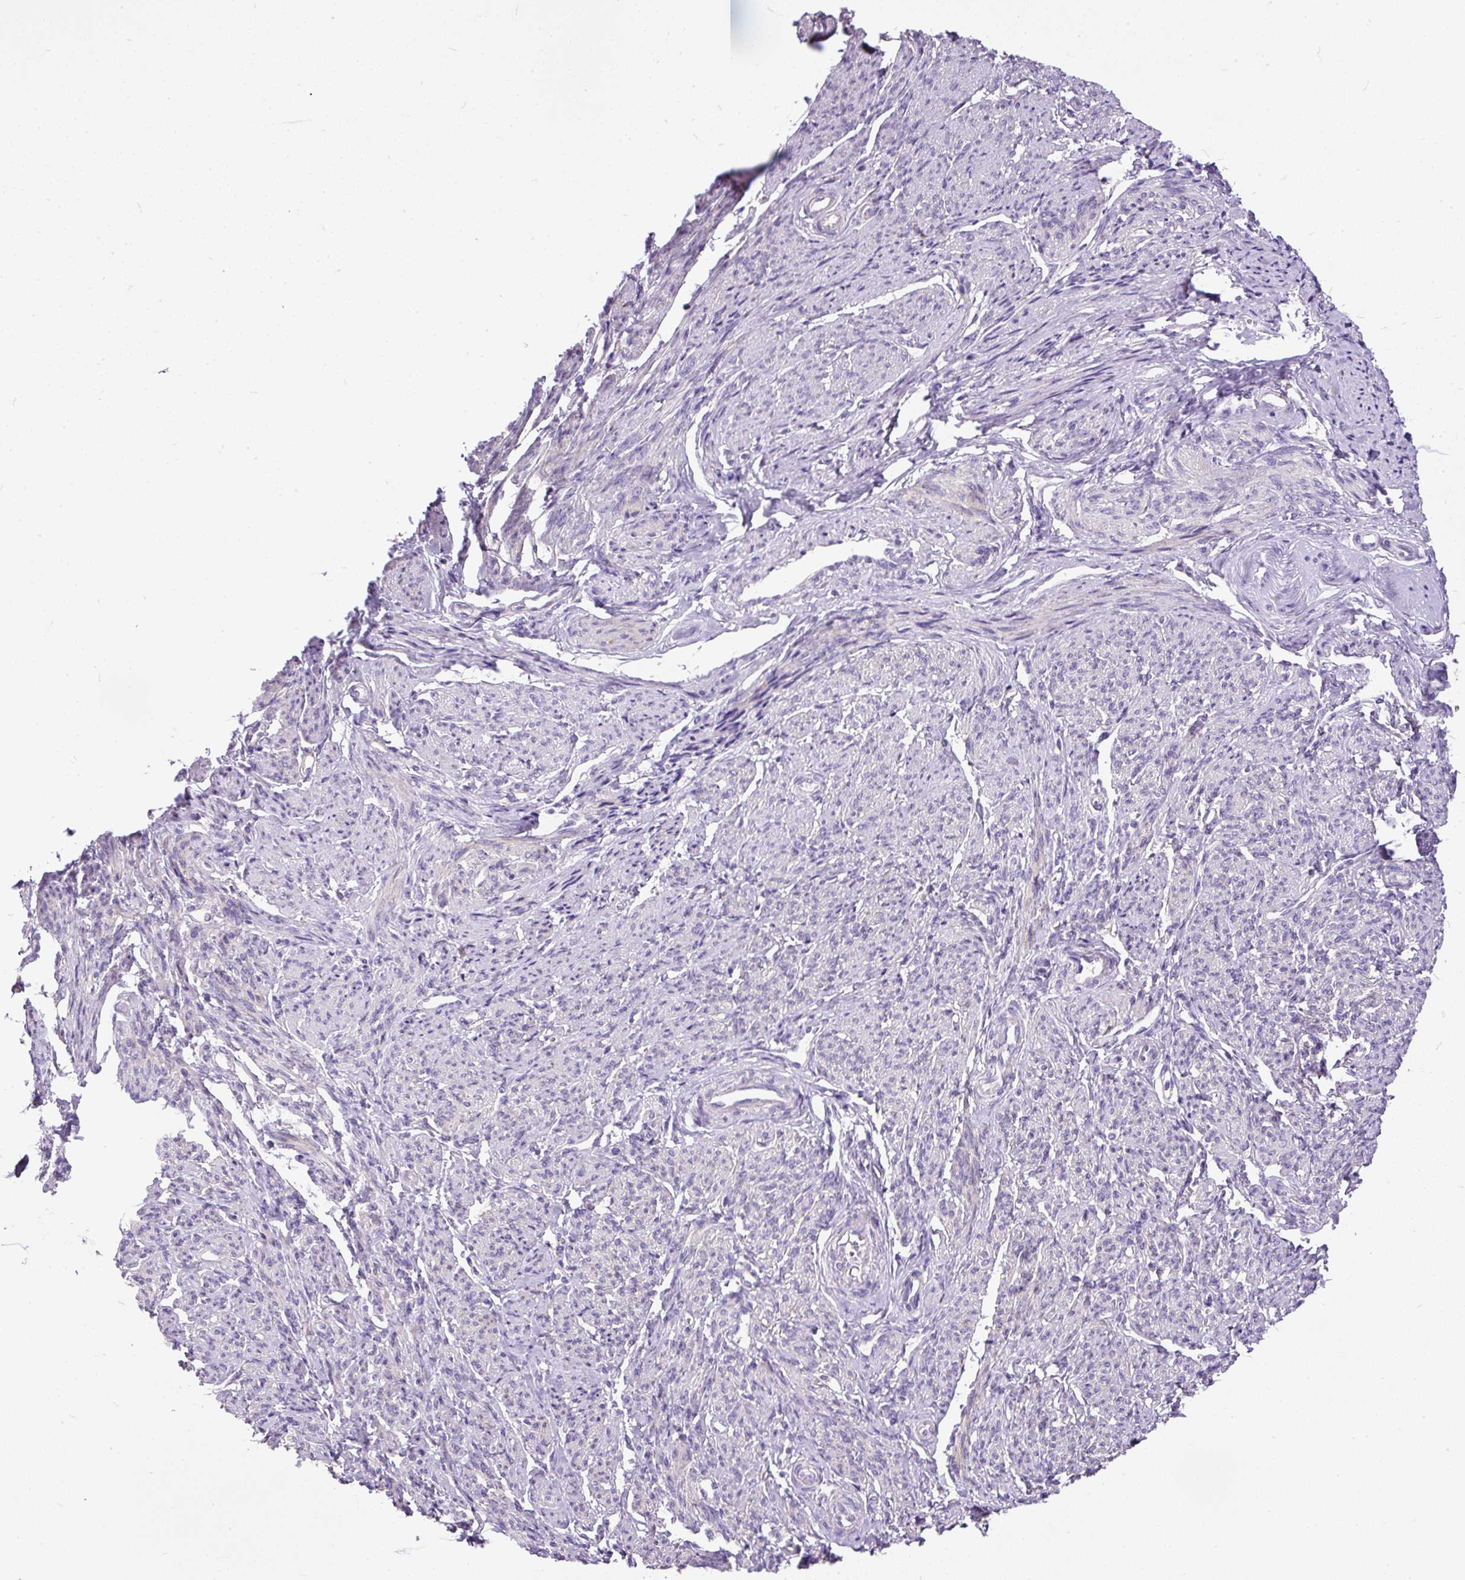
{"staining": {"intensity": "moderate", "quantity": "<25%", "location": "cytoplasmic/membranous"}, "tissue": "smooth muscle", "cell_type": "Smooth muscle cells", "image_type": "normal", "snomed": [{"axis": "morphology", "description": "Normal tissue, NOS"}, {"axis": "topography", "description": "Smooth muscle"}], "caption": "Immunohistochemical staining of normal smooth muscle displays low levels of moderate cytoplasmic/membranous positivity in about <25% of smooth muscle cells.", "gene": "GBX1", "patient": {"sex": "female", "age": 65}}